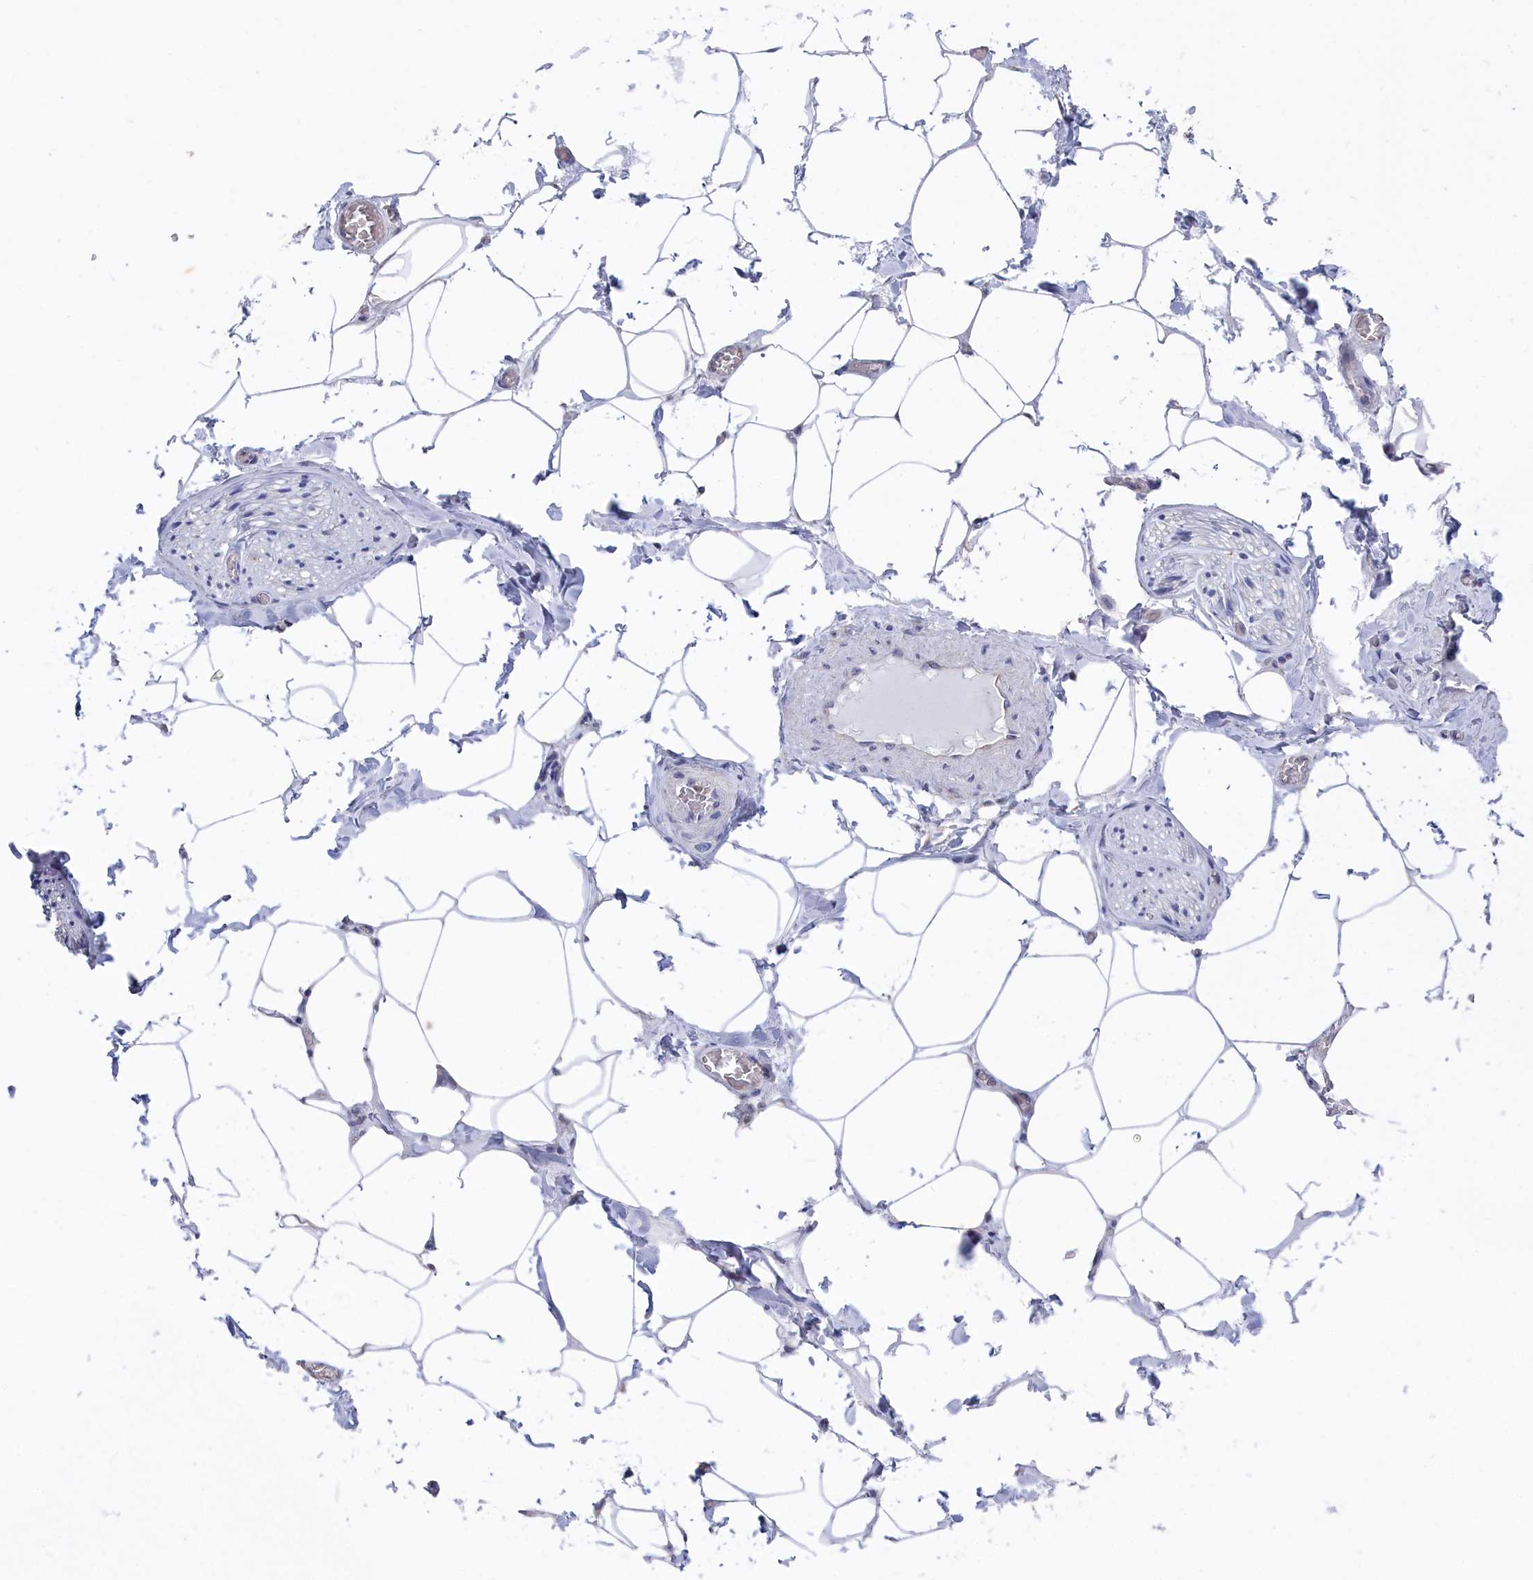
{"staining": {"intensity": "negative", "quantity": "none", "location": "none"}, "tissue": "adipose tissue", "cell_type": "Adipocytes", "image_type": "normal", "snomed": [{"axis": "morphology", "description": "Normal tissue, NOS"}, {"axis": "topography", "description": "Soft tissue"}, {"axis": "topography", "description": "Adipose tissue"}, {"axis": "topography", "description": "Vascular tissue"}, {"axis": "topography", "description": "Peripheral nerve tissue"}], "caption": "An immunohistochemistry photomicrograph of normal adipose tissue is shown. There is no staining in adipocytes of adipose tissue. The staining was performed using DAB to visualize the protein expression in brown, while the nuclei were stained in blue with hematoxylin (Magnification: 20x).", "gene": "SEMG2", "patient": {"sex": "male", "age": 46}}